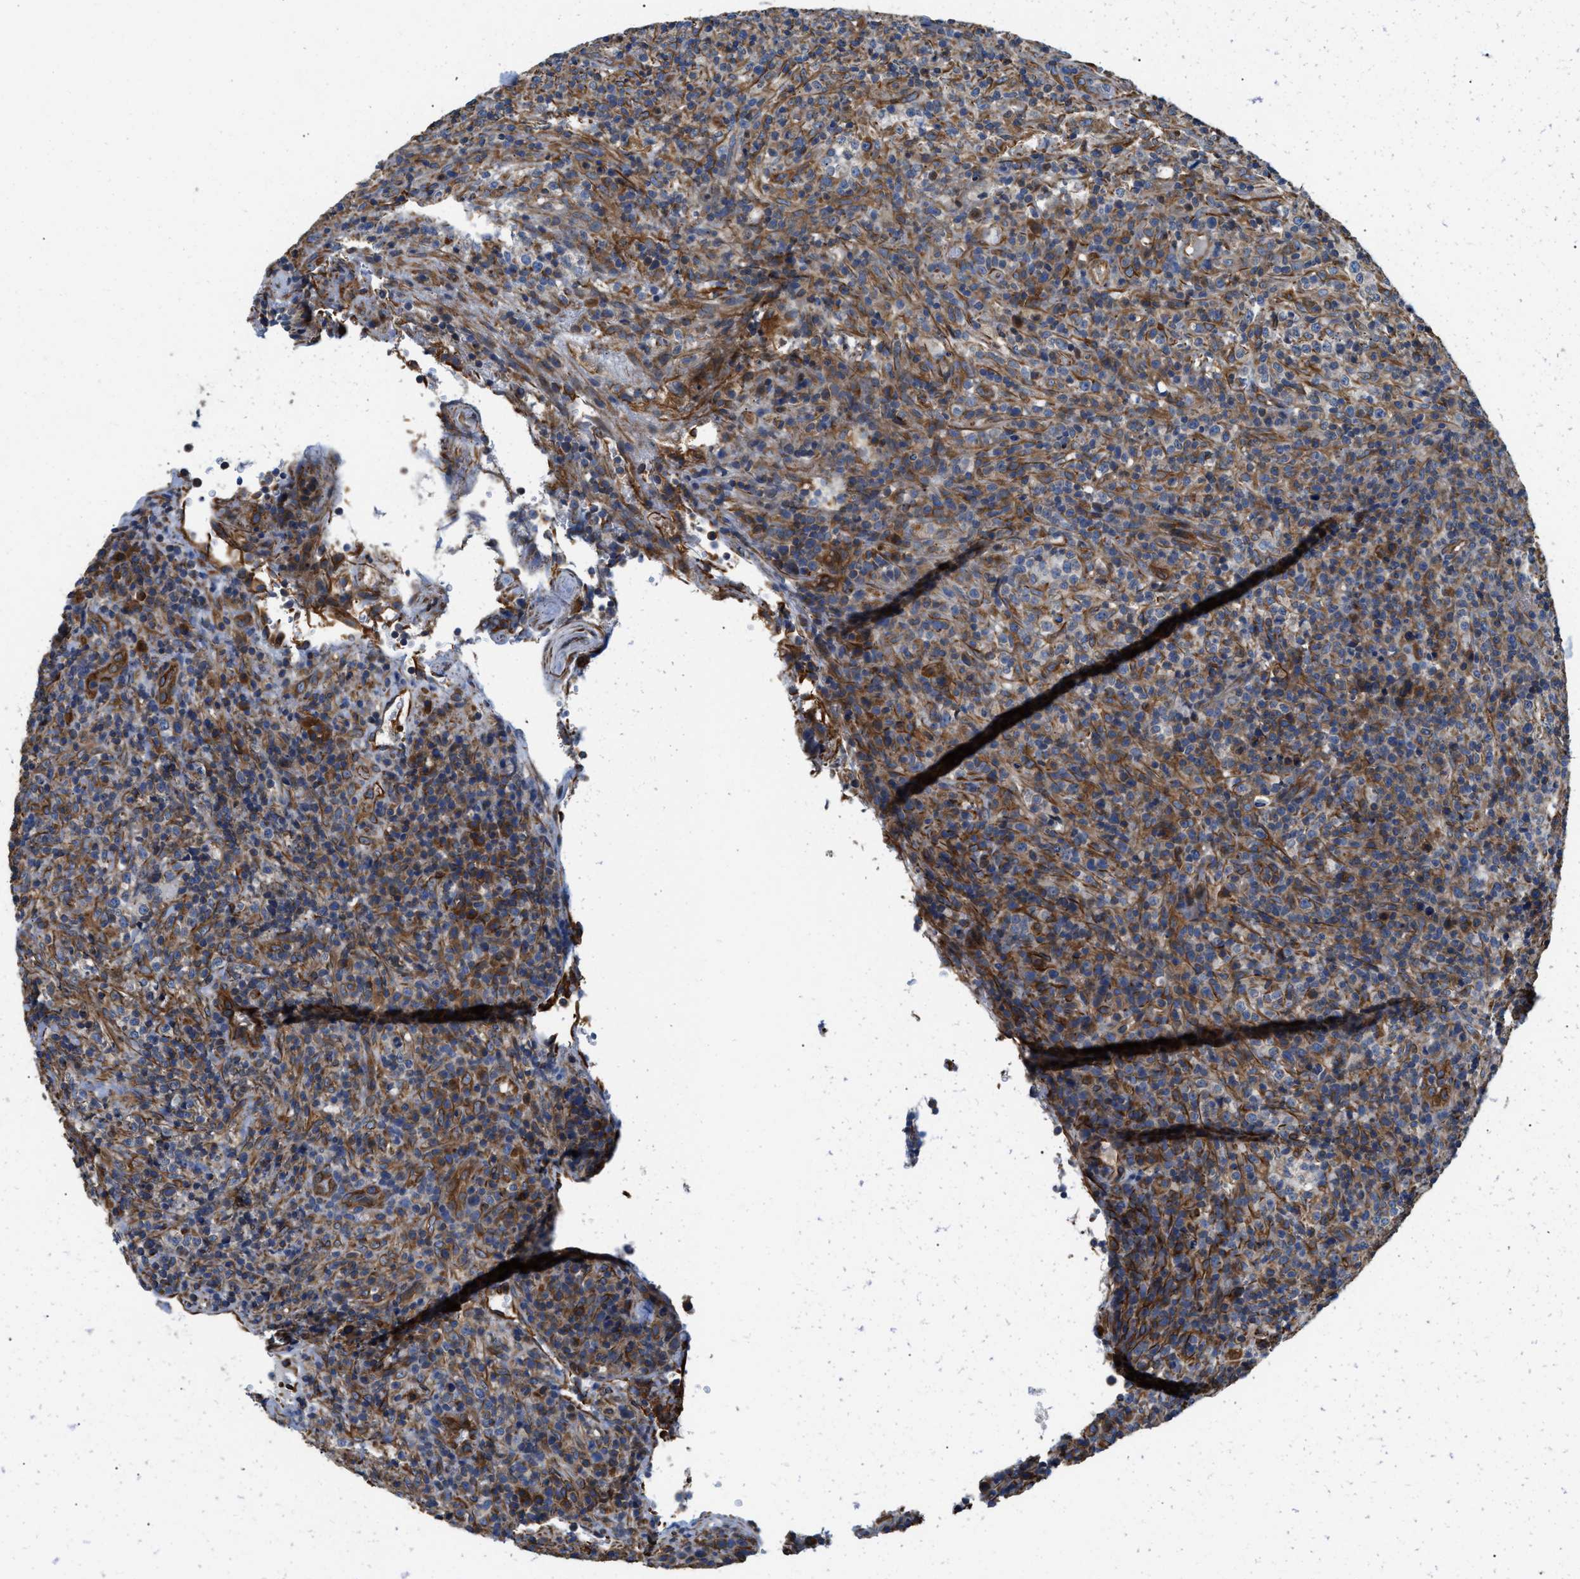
{"staining": {"intensity": "moderate", "quantity": ">75%", "location": "cytoplasmic/membranous"}, "tissue": "lymphoma", "cell_type": "Tumor cells", "image_type": "cancer", "snomed": [{"axis": "morphology", "description": "Malignant lymphoma, non-Hodgkin's type, High grade"}, {"axis": "topography", "description": "Lymph node"}], "caption": "High-grade malignant lymphoma, non-Hodgkin's type tissue shows moderate cytoplasmic/membranous positivity in about >75% of tumor cells, visualized by immunohistochemistry. Using DAB (brown) and hematoxylin (blue) stains, captured at high magnification using brightfield microscopy.", "gene": "HSD17B12", "patient": {"sex": "female", "age": 76}}